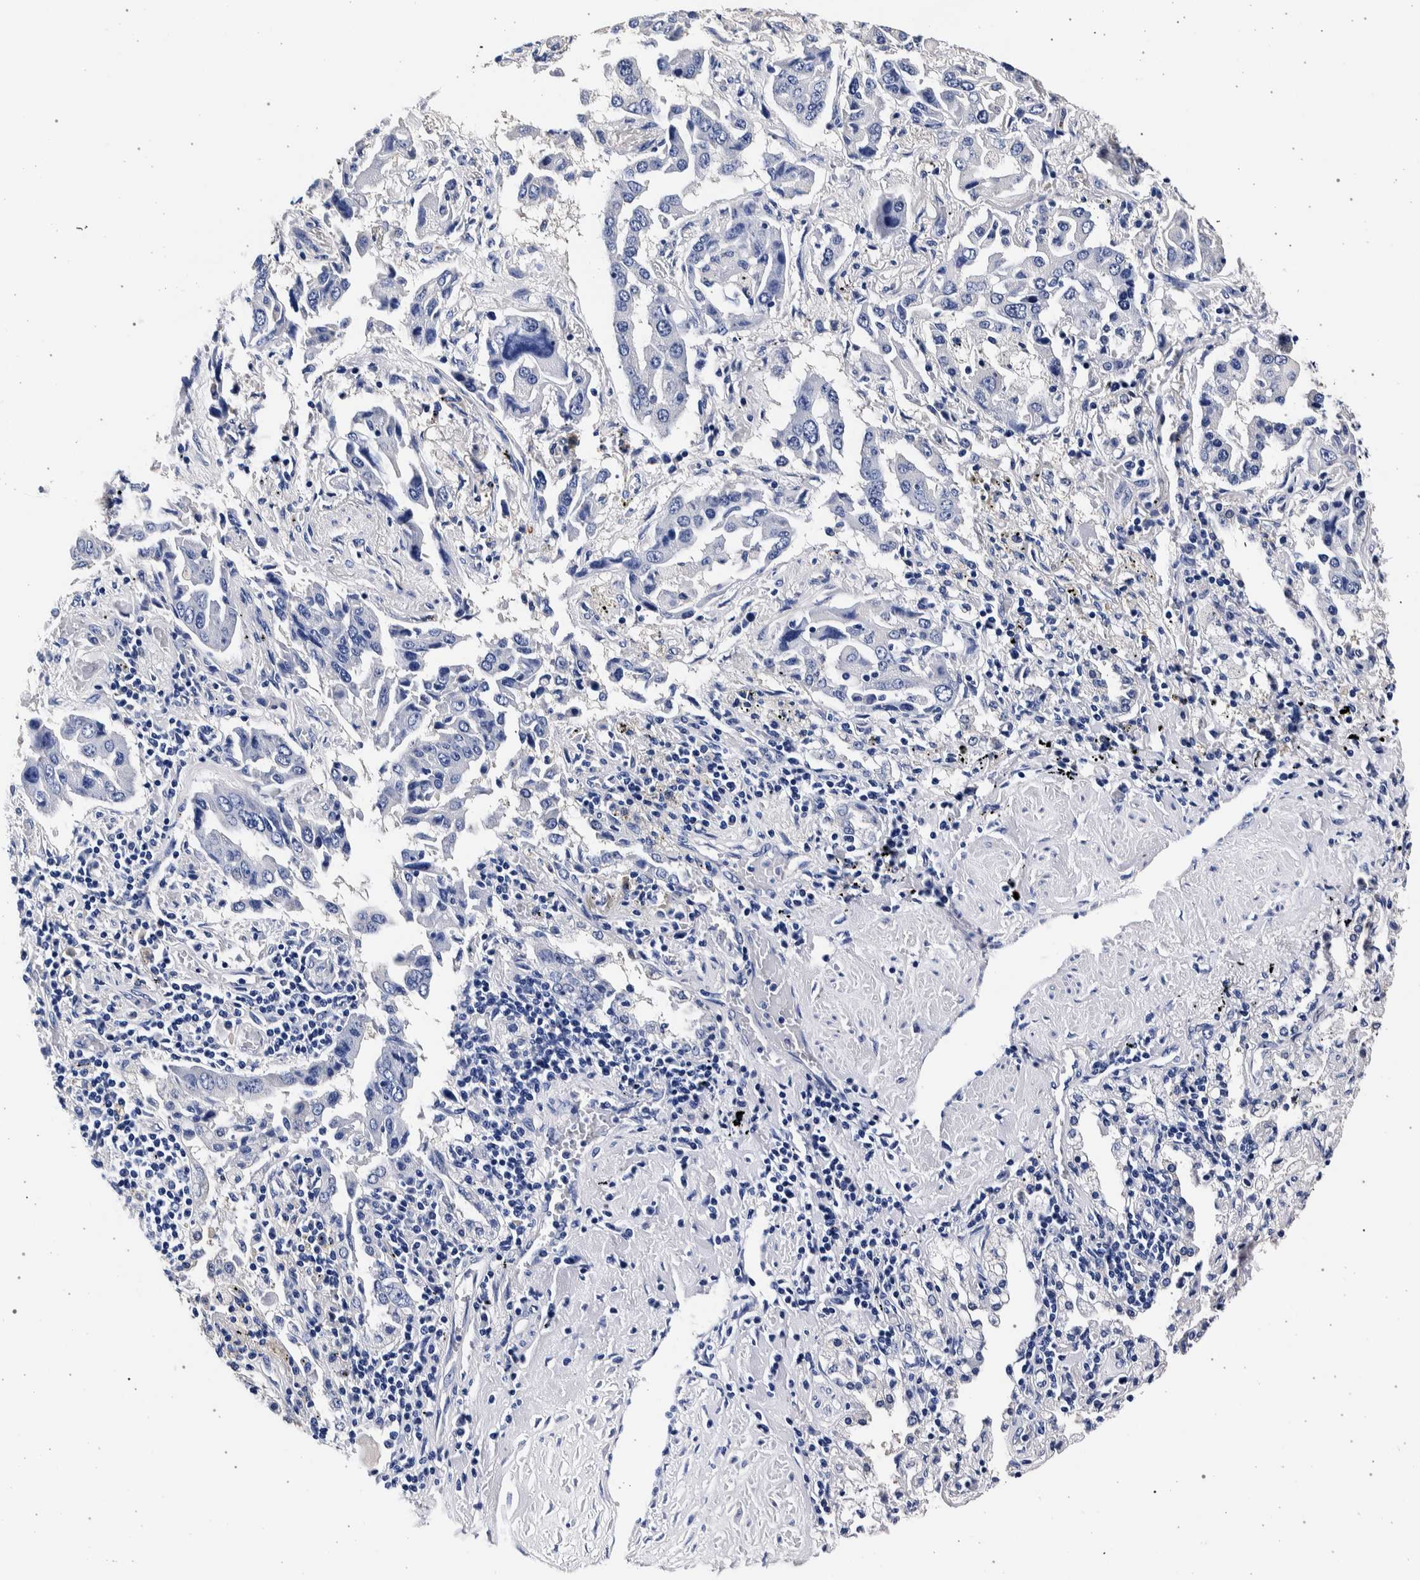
{"staining": {"intensity": "negative", "quantity": "none", "location": "none"}, "tissue": "lung cancer", "cell_type": "Tumor cells", "image_type": "cancer", "snomed": [{"axis": "morphology", "description": "Adenocarcinoma, NOS"}, {"axis": "topography", "description": "Lung"}], "caption": "The photomicrograph demonstrates no staining of tumor cells in adenocarcinoma (lung). (DAB IHC with hematoxylin counter stain).", "gene": "NIBAN2", "patient": {"sex": "female", "age": 65}}